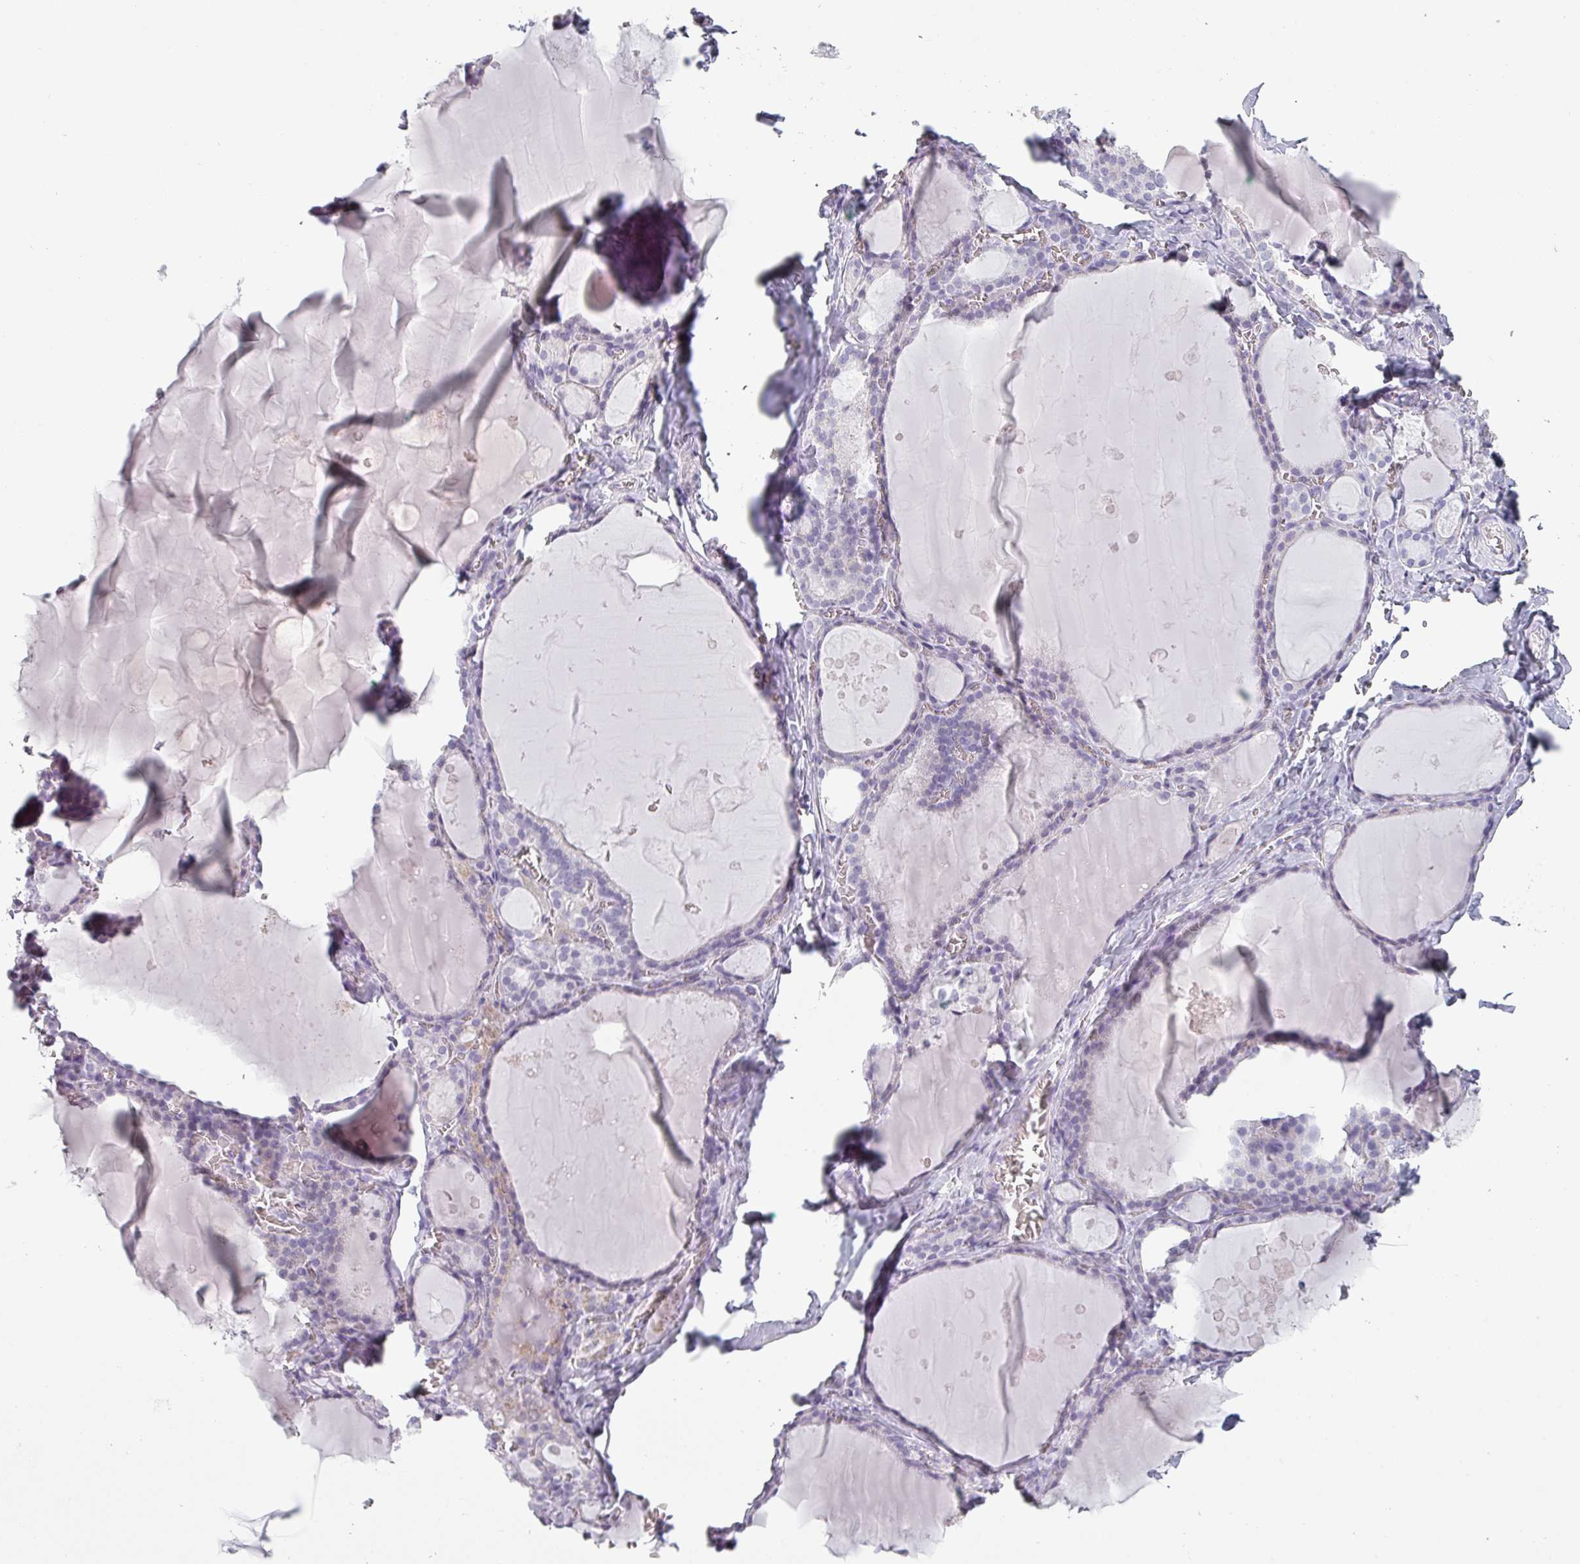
{"staining": {"intensity": "negative", "quantity": "none", "location": "none"}, "tissue": "thyroid gland", "cell_type": "Glandular cells", "image_type": "normal", "snomed": [{"axis": "morphology", "description": "Normal tissue, NOS"}, {"axis": "topography", "description": "Thyroid gland"}], "caption": "Photomicrograph shows no significant protein expression in glandular cells of unremarkable thyroid gland.", "gene": "SFTPA1", "patient": {"sex": "male", "age": 56}}